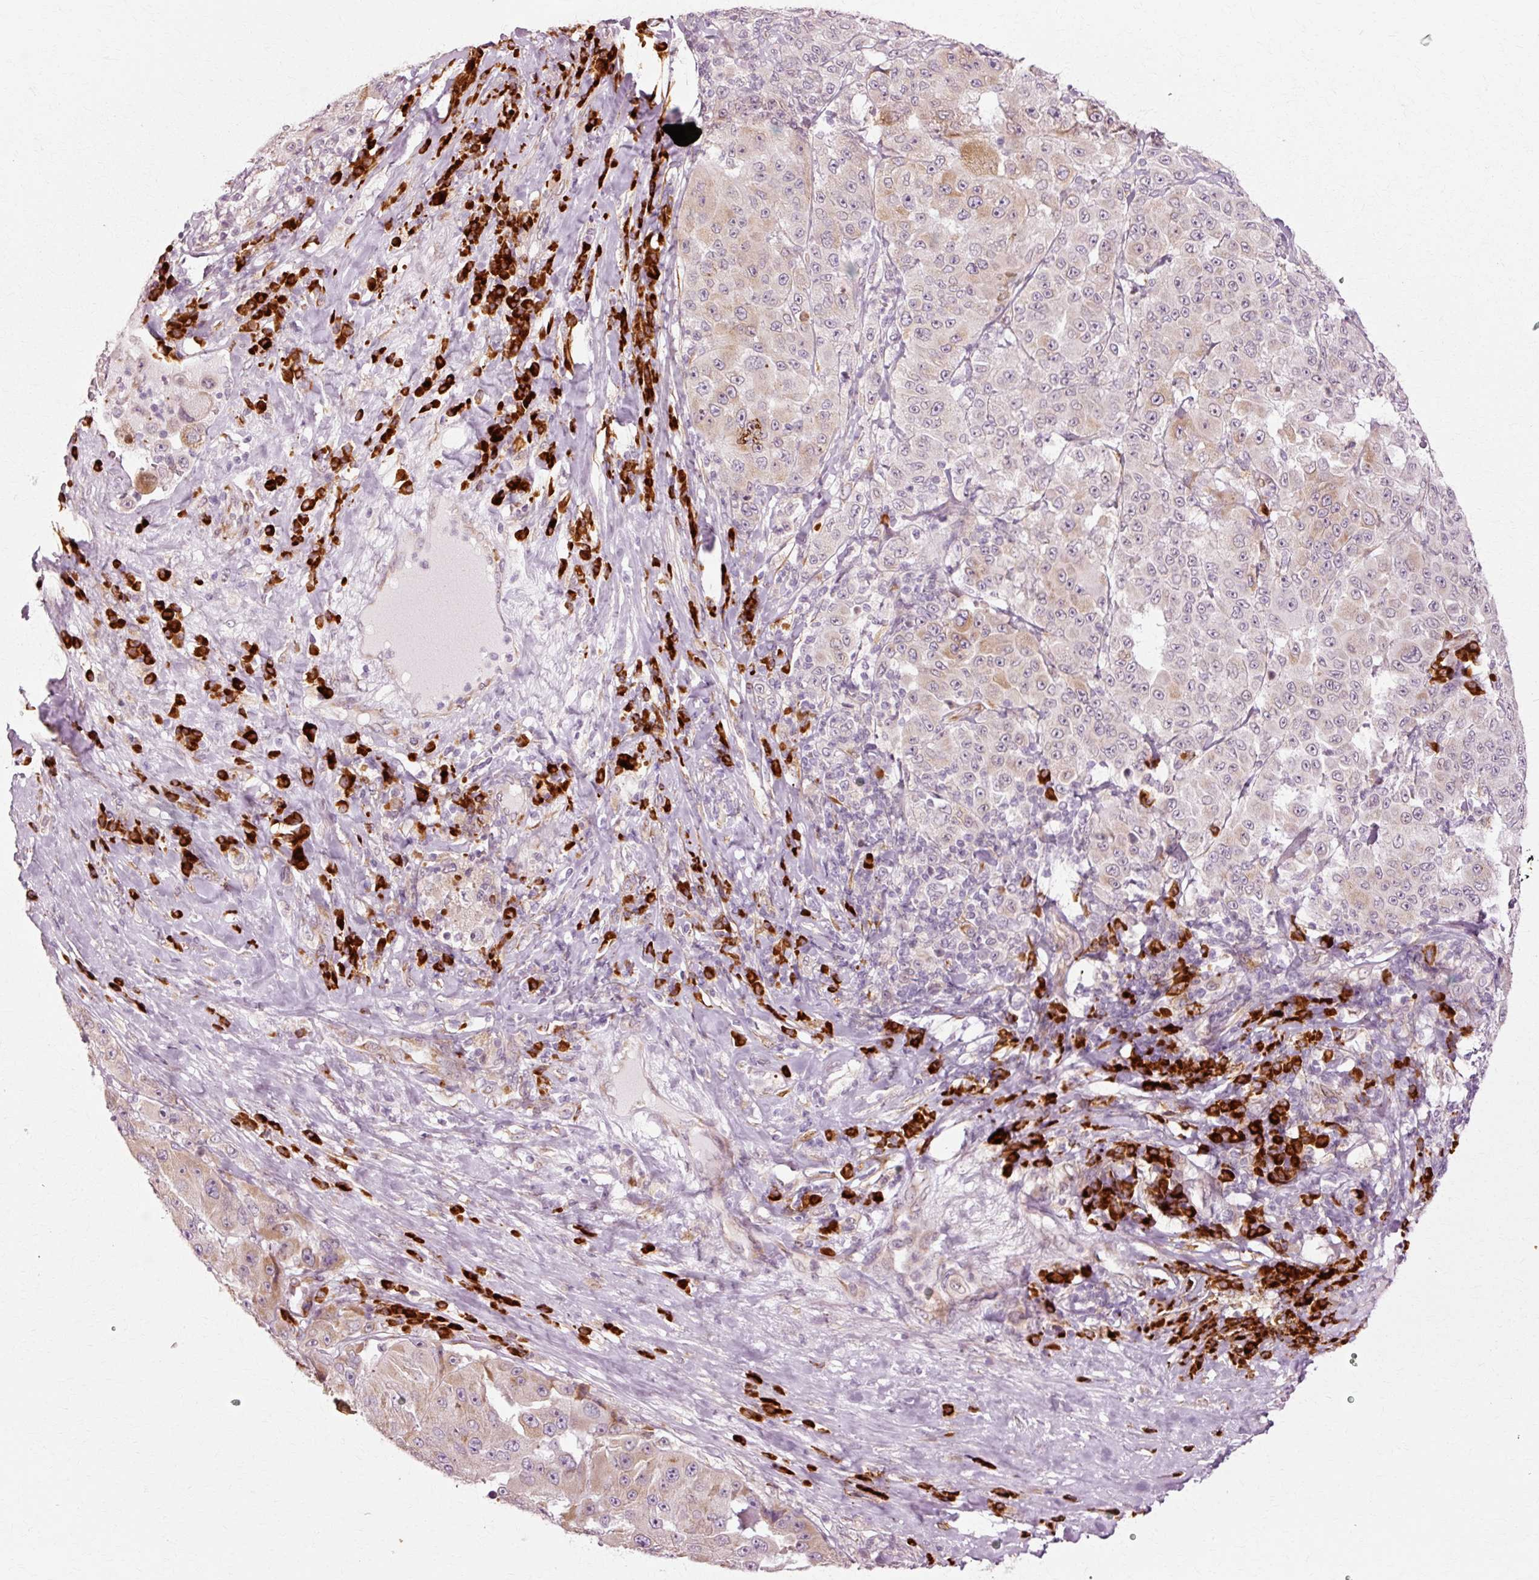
{"staining": {"intensity": "moderate", "quantity": "<25%", "location": "cytoplasmic/membranous"}, "tissue": "melanoma", "cell_type": "Tumor cells", "image_type": "cancer", "snomed": [{"axis": "morphology", "description": "Malignant melanoma, Metastatic site"}, {"axis": "topography", "description": "Lymph node"}], "caption": "Malignant melanoma (metastatic site) stained with immunohistochemistry (IHC) displays moderate cytoplasmic/membranous positivity in about <25% of tumor cells.", "gene": "RGPD5", "patient": {"sex": "male", "age": 62}}